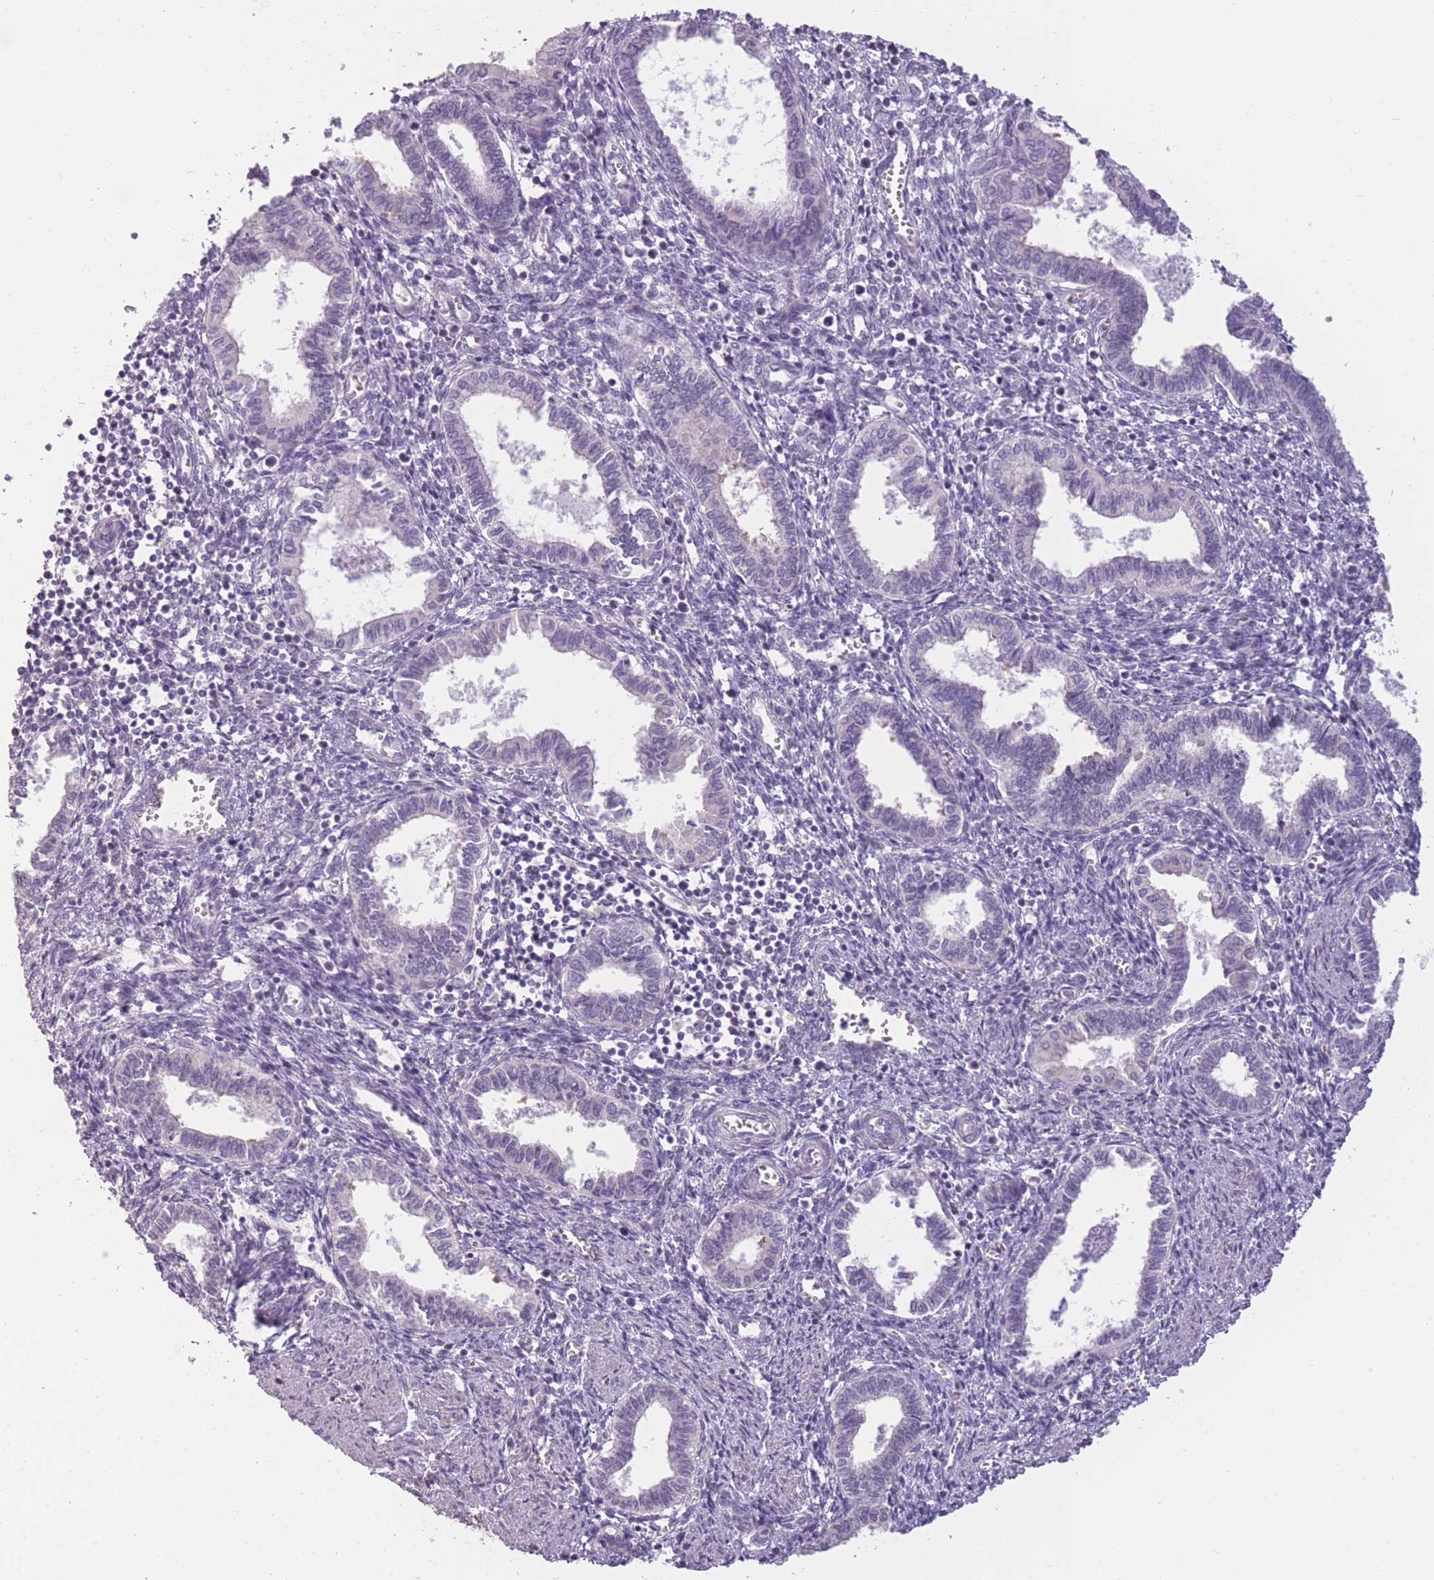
{"staining": {"intensity": "negative", "quantity": "none", "location": "none"}, "tissue": "endometrium", "cell_type": "Cells in endometrial stroma", "image_type": "normal", "snomed": [{"axis": "morphology", "description": "Normal tissue, NOS"}, {"axis": "topography", "description": "Endometrium"}], "caption": "Immunohistochemistry (IHC) image of benign endometrium: endometrium stained with DAB displays no significant protein expression in cells in endometrial stroma. The staining was performed using DAB to visualize the protein expression in brown, while the nuclei were stained in blue with hematoxylin (Magnification: 20x).", "gene": "ZBTB24", "patient": {"sex": "female", "age": 37}}